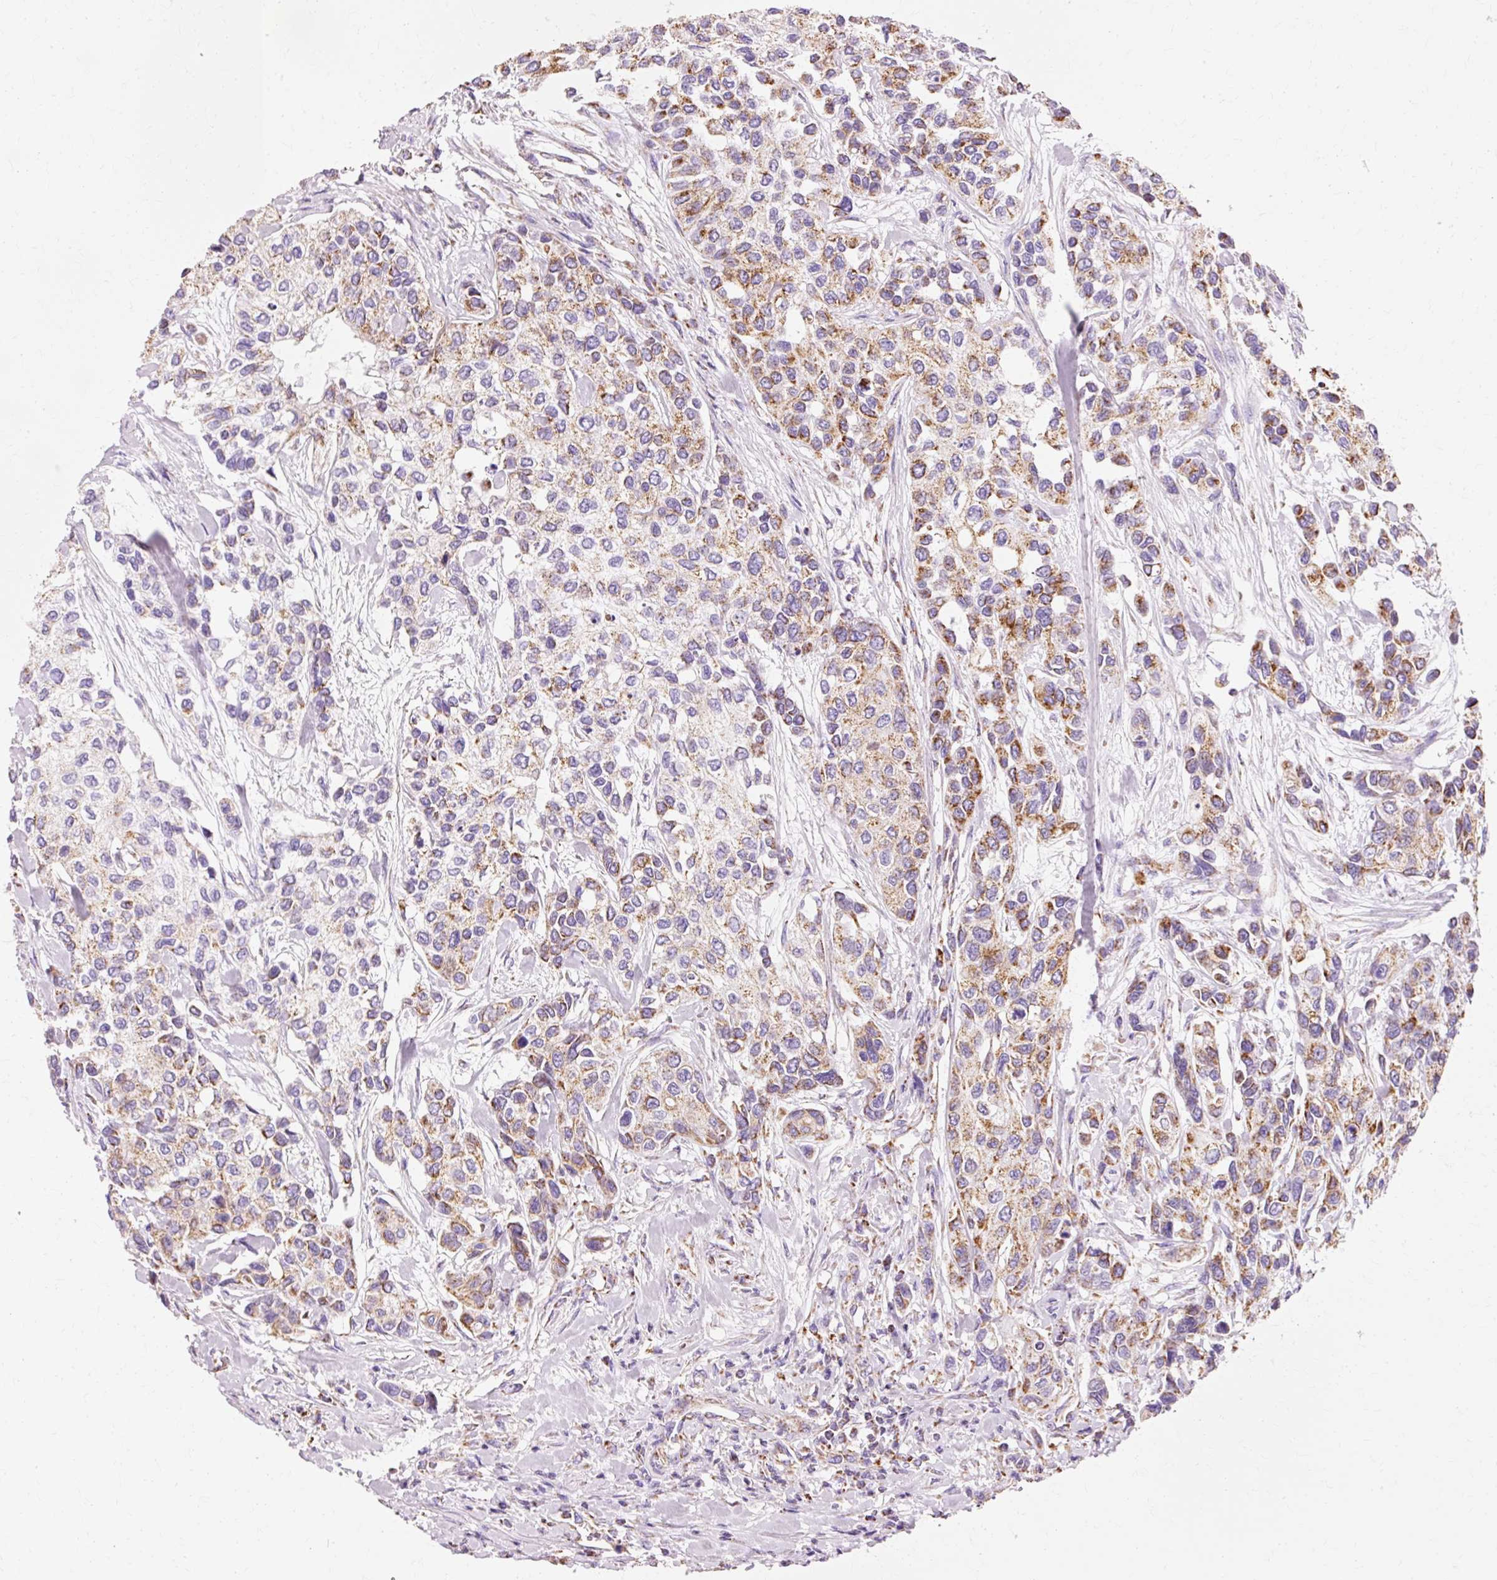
{"staining": {"intensity": "strong", "quantity": "25%-75%", "location": "cytoplasmic/membranous"}, "tissue": "urothelial cancer", "cell_type": "Tumor cells", "image_type": "cancer", "snomed": [{"axis": "morphology", "description": "Normal tissue, NOS"}, {"axis": "morphology", "description": "Urothelial carcinoma, High grade"}, {"axis": "topography", "description": "Vascular tissue"}, {"axis": "topography", "description": "Urinary bladder"}], "caption": "Human urothelial cancer stained for a protein (brown) demonstrates strong cytoplasmic/membranous positive expression in about 25%-75% of tumor cells.", "gene": "ATP5PO", "patient": {"sex": "female", "age": 56}}